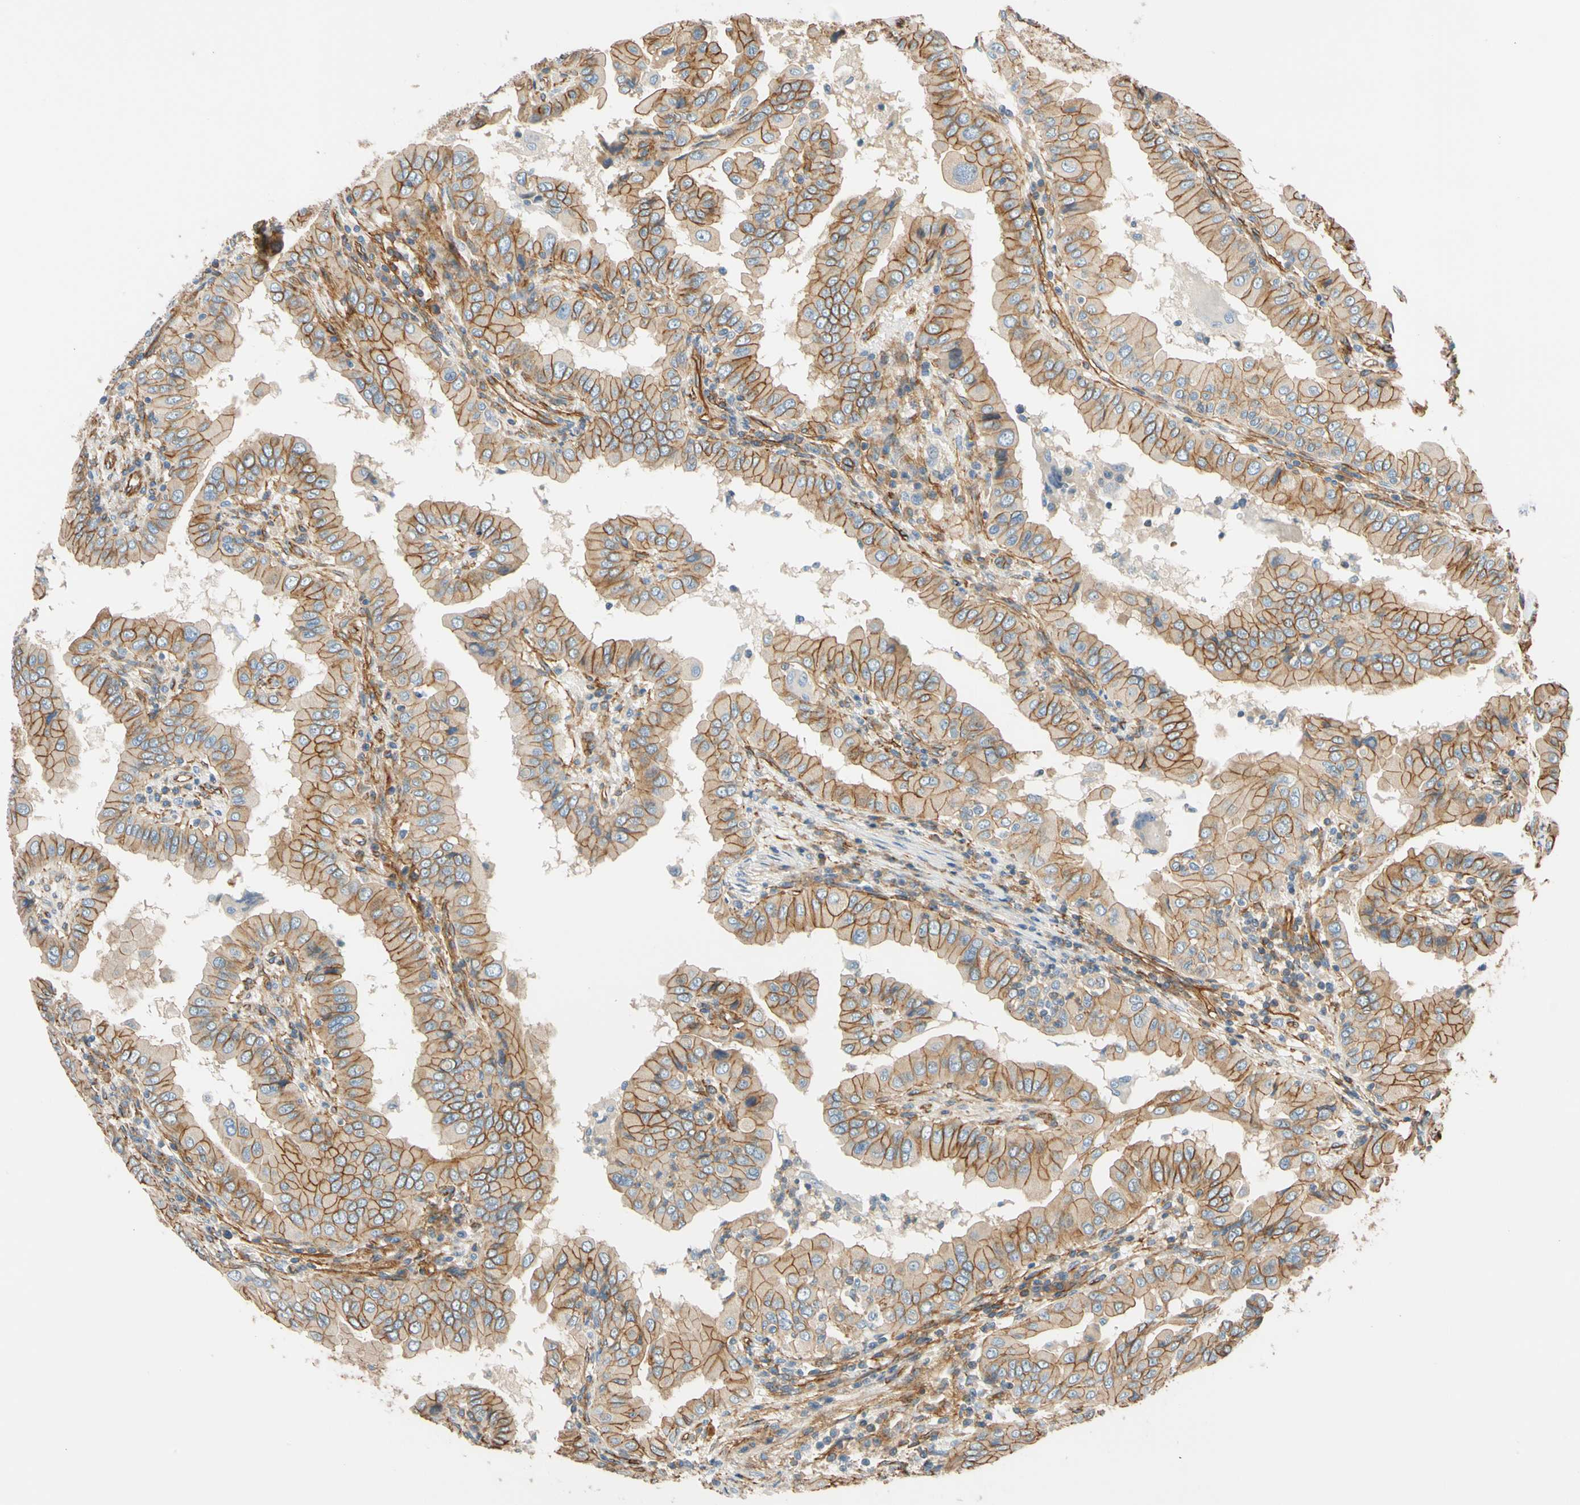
{"staining": {"intensity": "weak", "quantity": ">75%", "location": "cytoplasmic/membranous"}, "tissue": "thyroid cancer", "cell_type": "Tumor cells", "image_type": "cancer", "snomed": [{"axis": "morphology", "description": "Papillary adenocarcinoma, NOS"}, {"axis": "topography", "description": "Thyroid gland"}], "caption": "Thyroid cancer (papillary adenocarcinoma) stained with a protein marker shows weak staining in tumor cells.", "gene": "SPTAN1", "patient": {"sex": "male", "age": 33}}